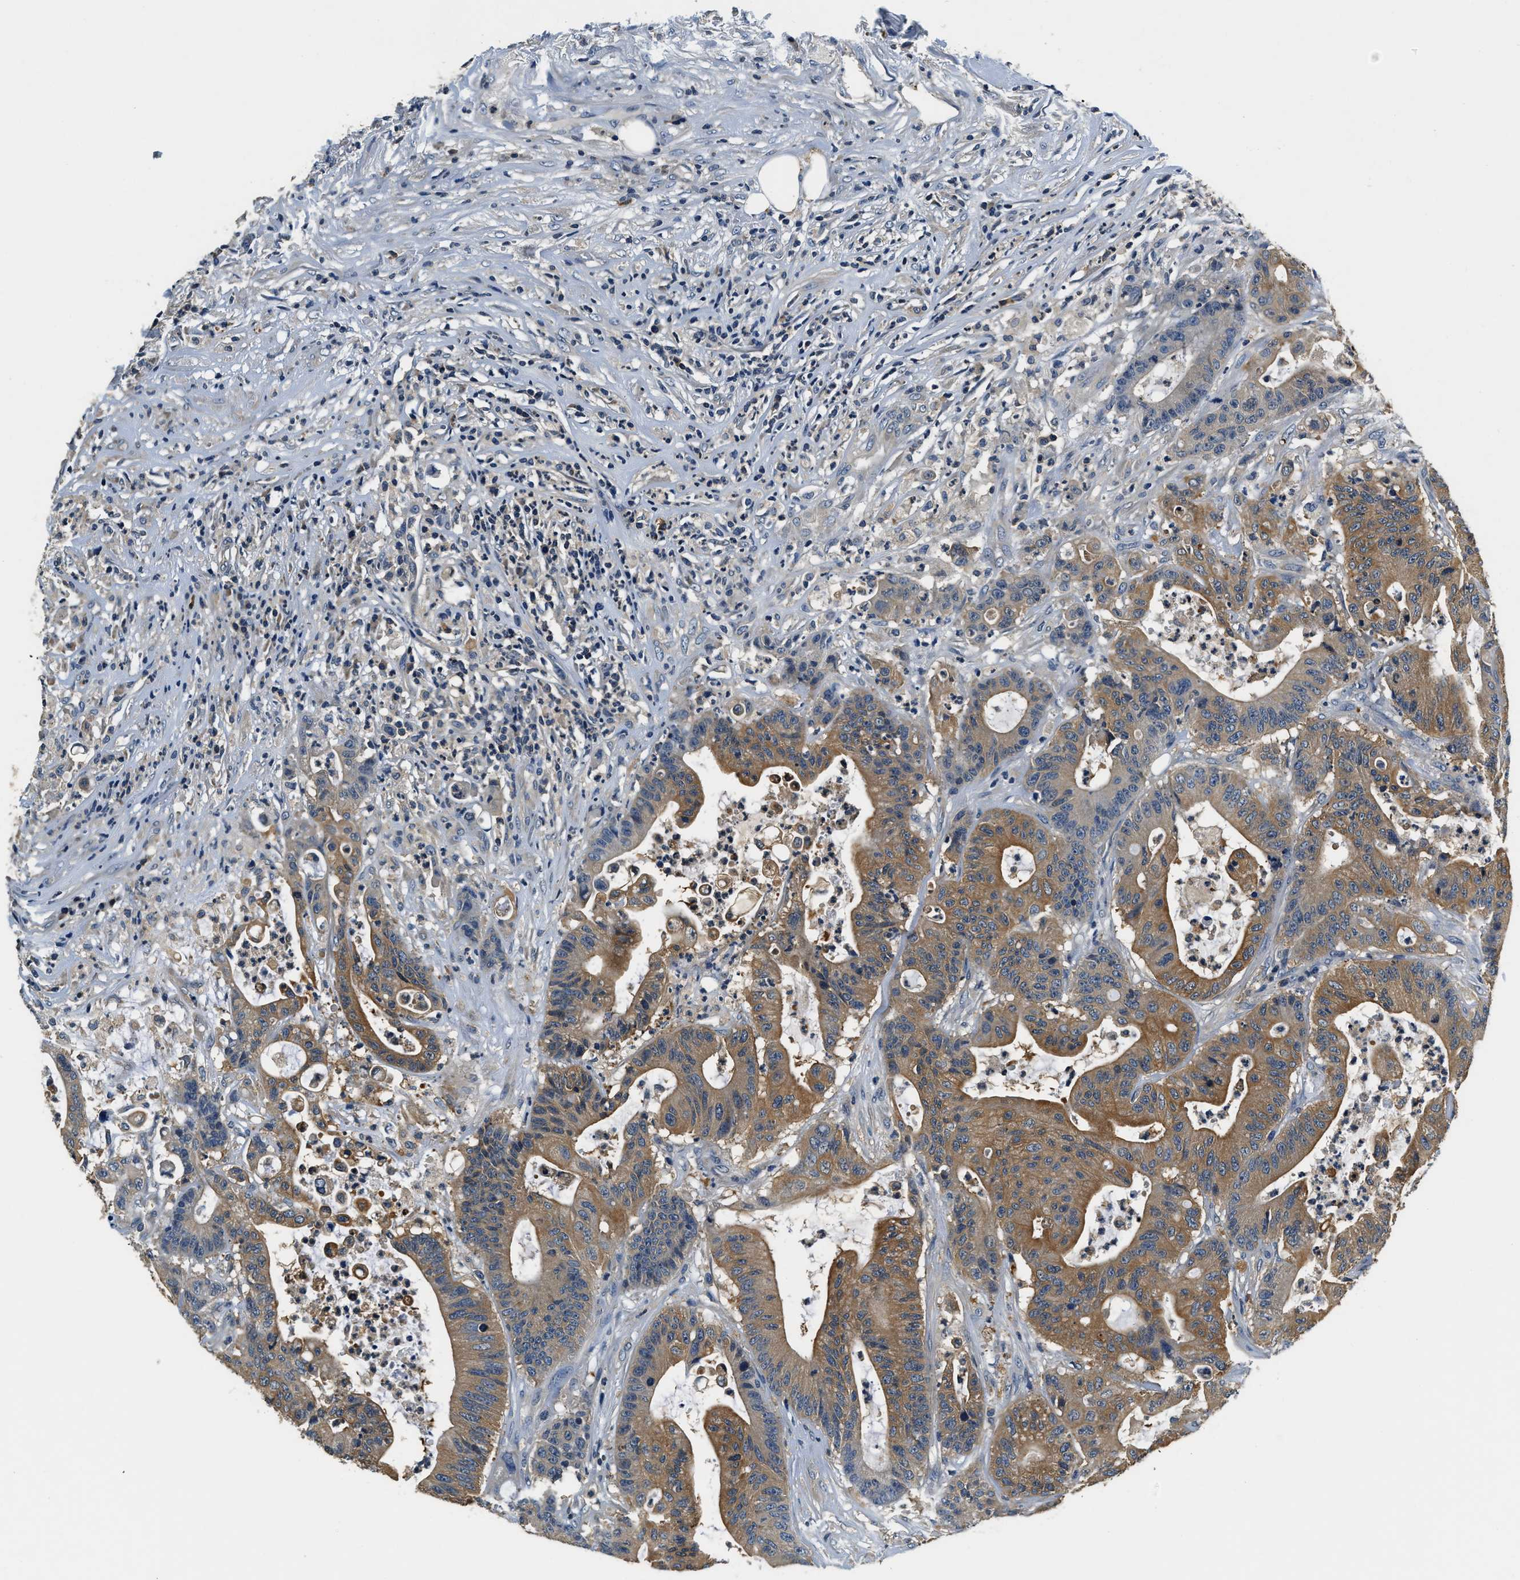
{"staining": {"intensity": "moderate", "quantity": ">75%", "location": "cytoplasmic/membranous"}, "tissue": "colorectal cancer", "cell_type": "Tumor cells", "image_type": "cancer", "snomed": [{"axis": "morphology", "description": "Adenocarcinoma, NOS"}, {"axis": "topography", "description": "Colon"}], "caption": "Immunohistochemical staining of colorectal cancer (adenocarcinoma) shows moderate cytoplasmic/membranous protein positivity in approximately >75% of tumor cells. The staining was performed using DAB (3,3'-diaminobenzidine) to visualize the protein expression in brown, while the nuclei were stained in blue with hematoxylin (Magnification: 20x).", "gene": "RESF1", "patient": {"sex": "female", "age": 84}}